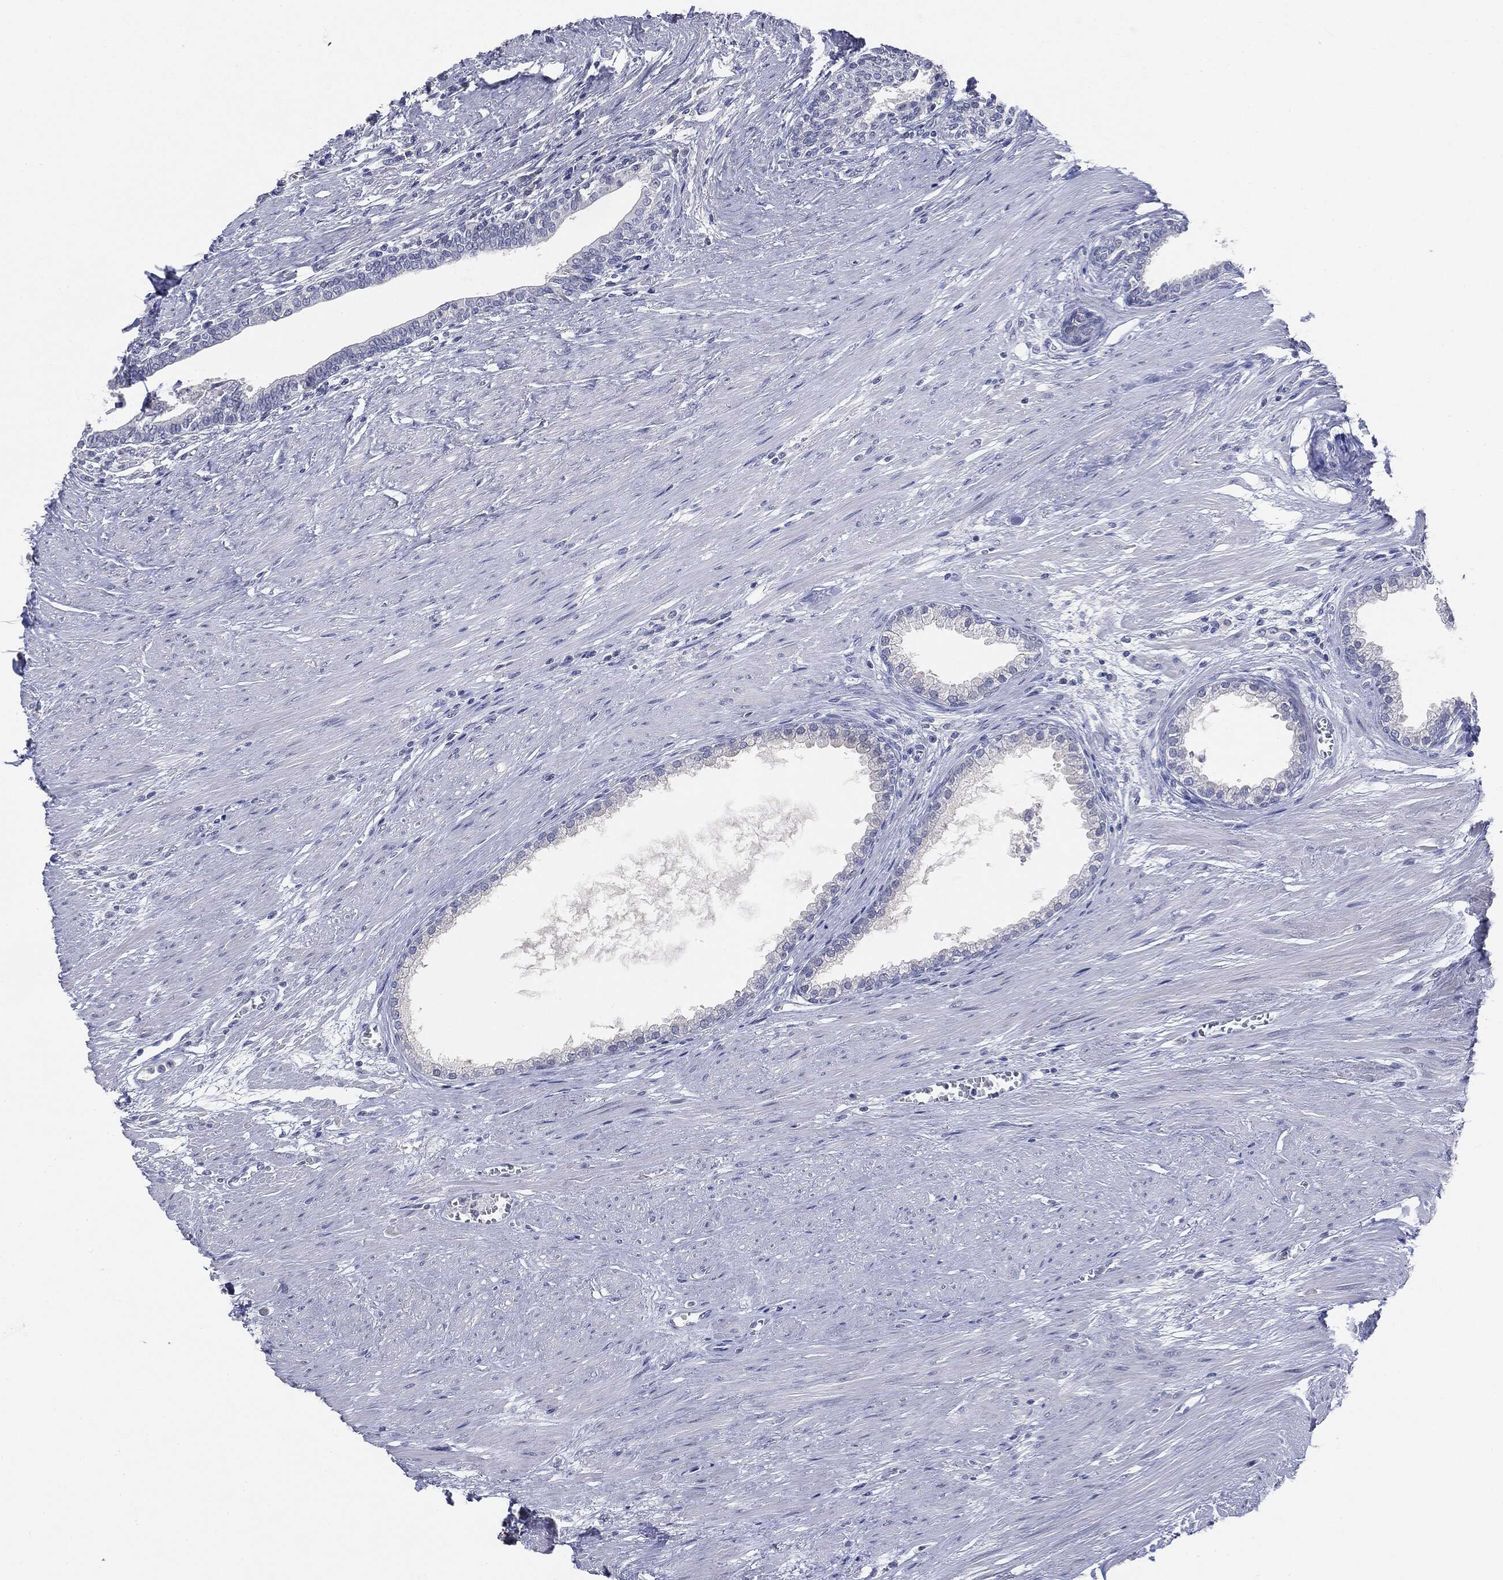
{"staining": {"intensity": "negative", "quantity": "none", "location": "none"}, "tissue": "prostate", "cell_type": "Glandular cells", "image_type": "normal", "snomed": [{"axis": "morphology", "description": "Normal tissue, NOS"}, {"axis": "topography", "description": "Prostate"}], "caption": "Immunohistochemical staining of normal human prostate demonstrates no significant staining in glandular cells.", "gene": "CGB1", "patient": {"sex": "male", "age": 64}}